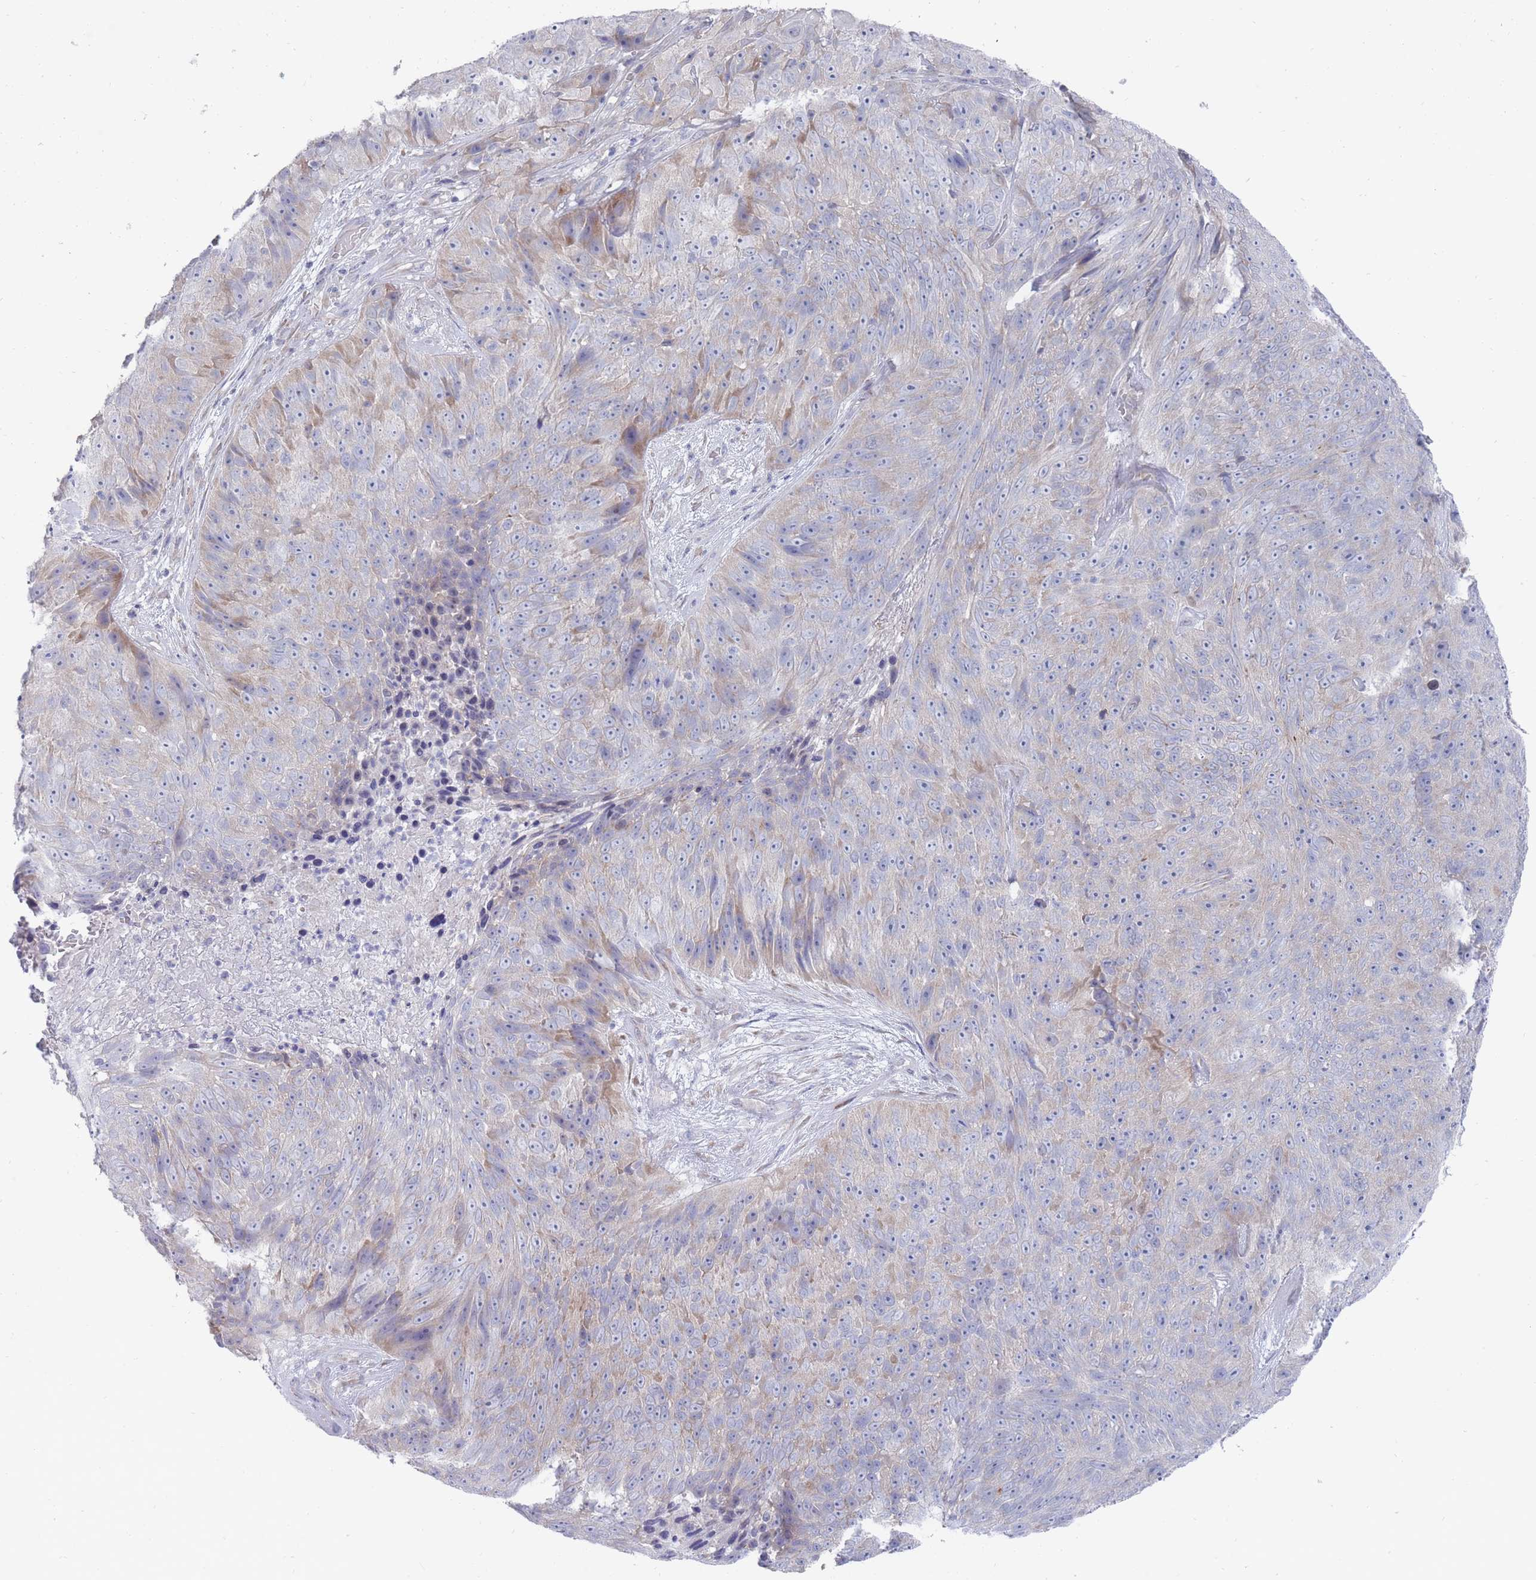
{"staining": {"intensity": "weak", "quantity": "<25%", "location": "cytoplasmic/membranous"}, "tissue": "skin cancer", "cell_type": "Tumor cells", "image_type": "cancer", "snomed": [{"axis": "morphology", "description": "Squamous cell carcinoma, NOS"}, {"axis": "topography", "description": "Skin"}], "caption": "Skin squamous cell carcinoma was stained to show a protein in brown. There is no significant positivity in tumor cells.", "gene": "PIGU", "patient": {"sex": "female", "age": 87}}